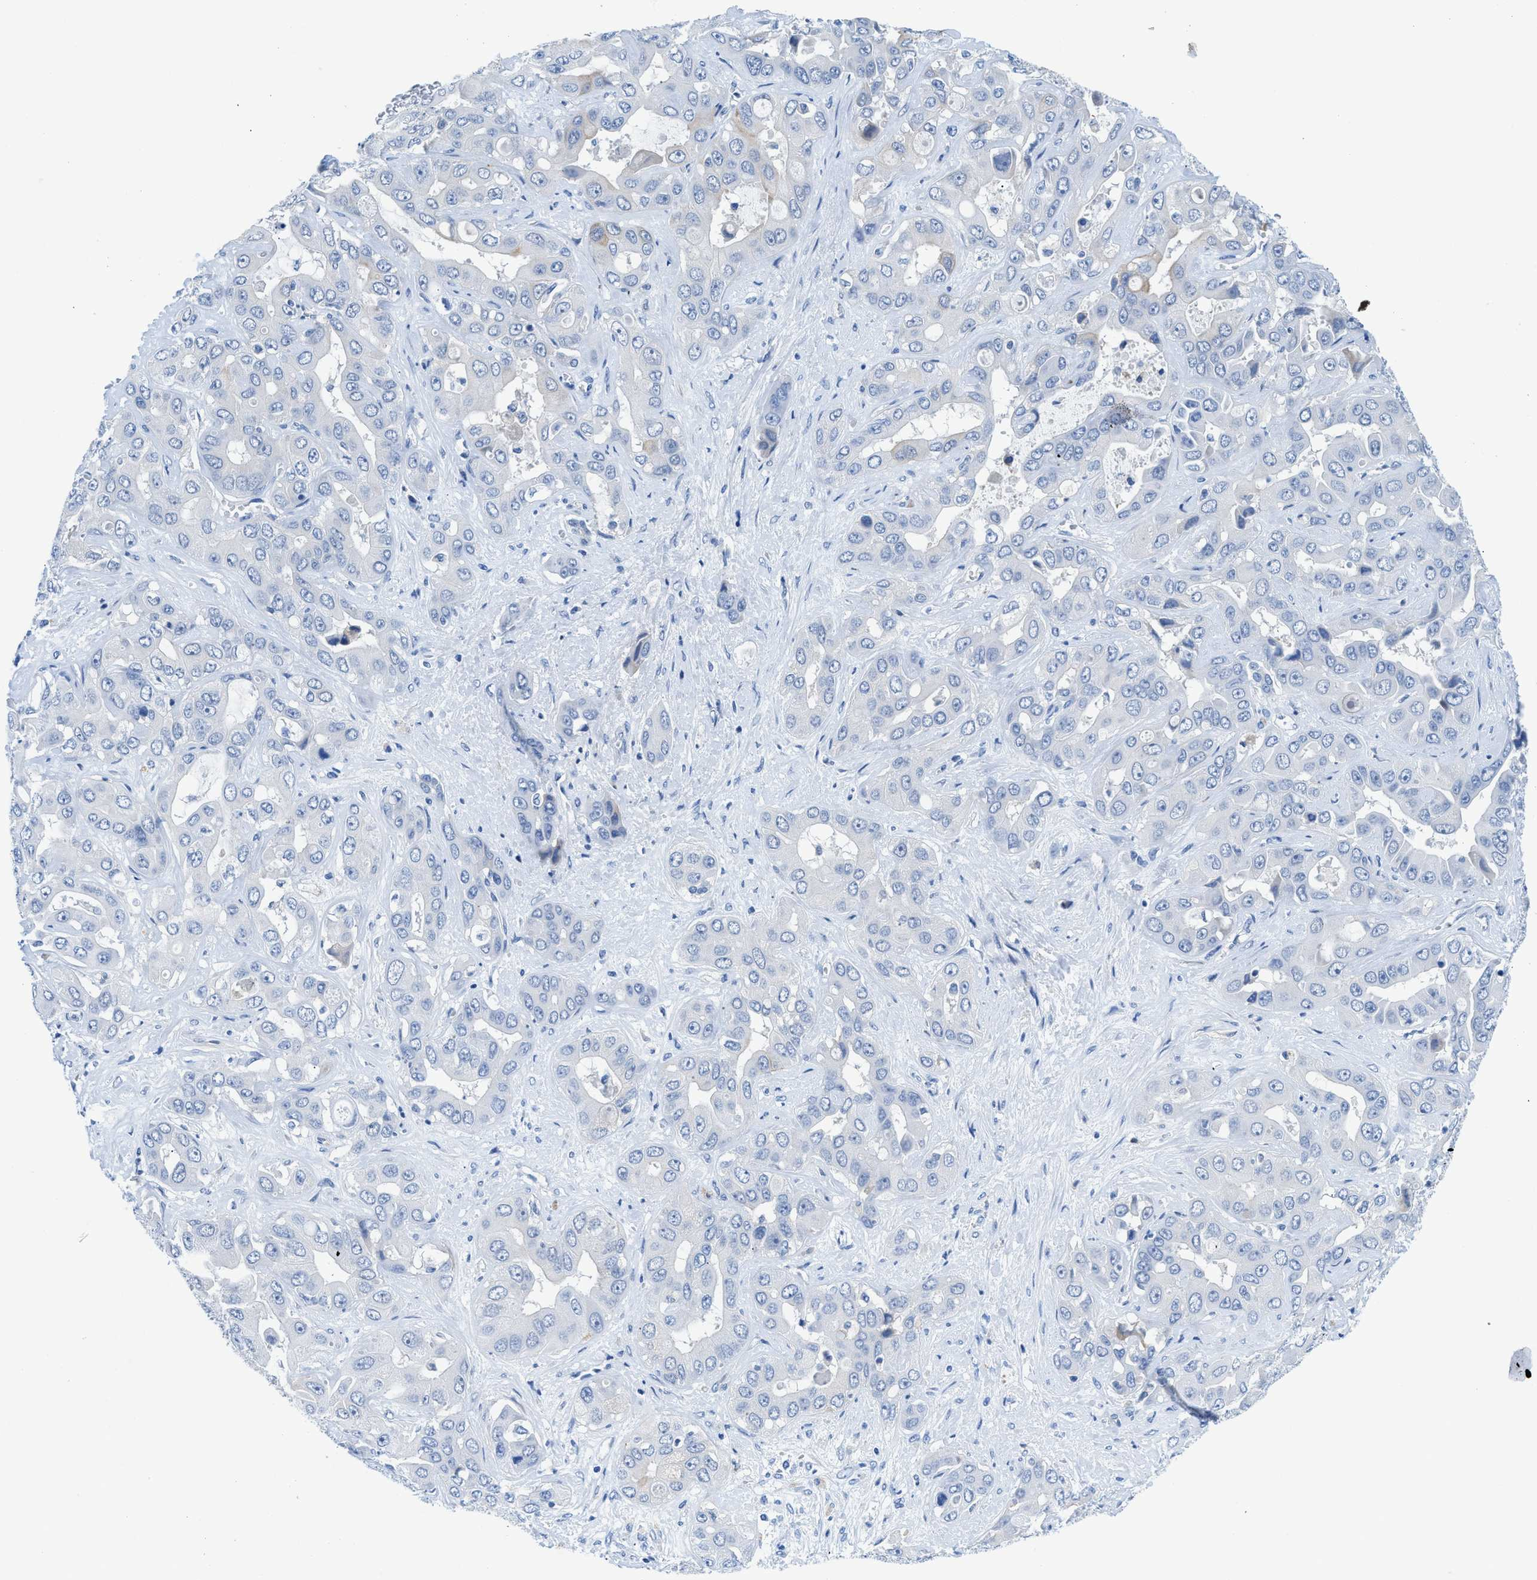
{"staining": {"intensity": "negative", "quantity": "none", "location": "none"}, "tissue": "liver cancer", "cell_type": "Tumor cells", "image_type": "cancer", "snomed": [{"axis": "morphology", "description": "Cholangiocarcinoma"}, {"axis": "topography", "description": "Liver"}], "caption": "Tumor cells show no significant protein staining in liver cancer.", "gene": "SLC10A6", "patient": {"sex": "female", "age": 52}}